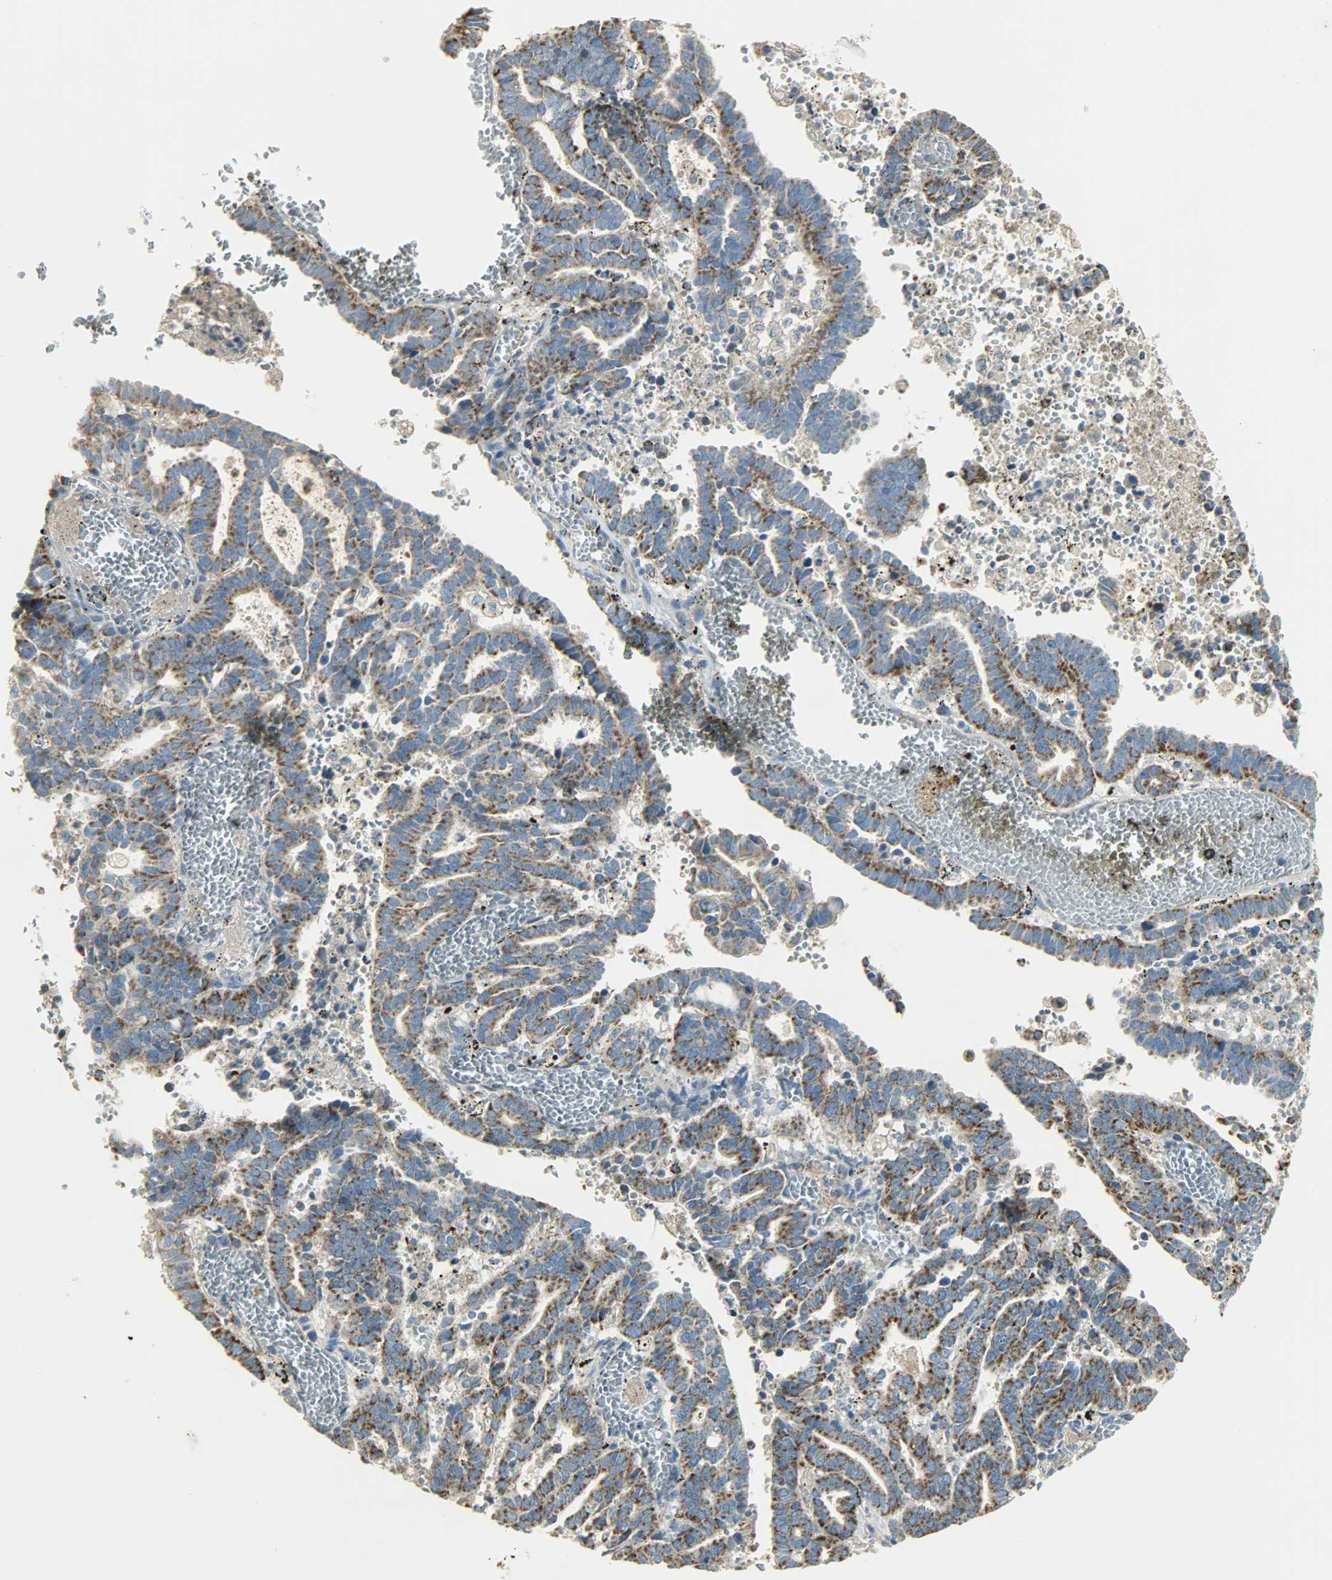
{"staining": {"intensity": "moderate", "quantity": ">75%", "location": "cytoplasmic/membranous"}, "tissue": "endometrial cancer", "cell_type": "Tumor cells", "image_type": "cancer", "snomed": [{"axis": "morphology", "description": "Adenocarcinoma, NOS"}, {"axis": "topography", "description": "Uterus"}], "caption": "Moderate cytoplasmic/membranous positivity is present in about >75% of tumor cells in endometrial cancer (adenocarcinoma).", "gene": "NNT", "patient": {"sex": "female", "age": 83}}